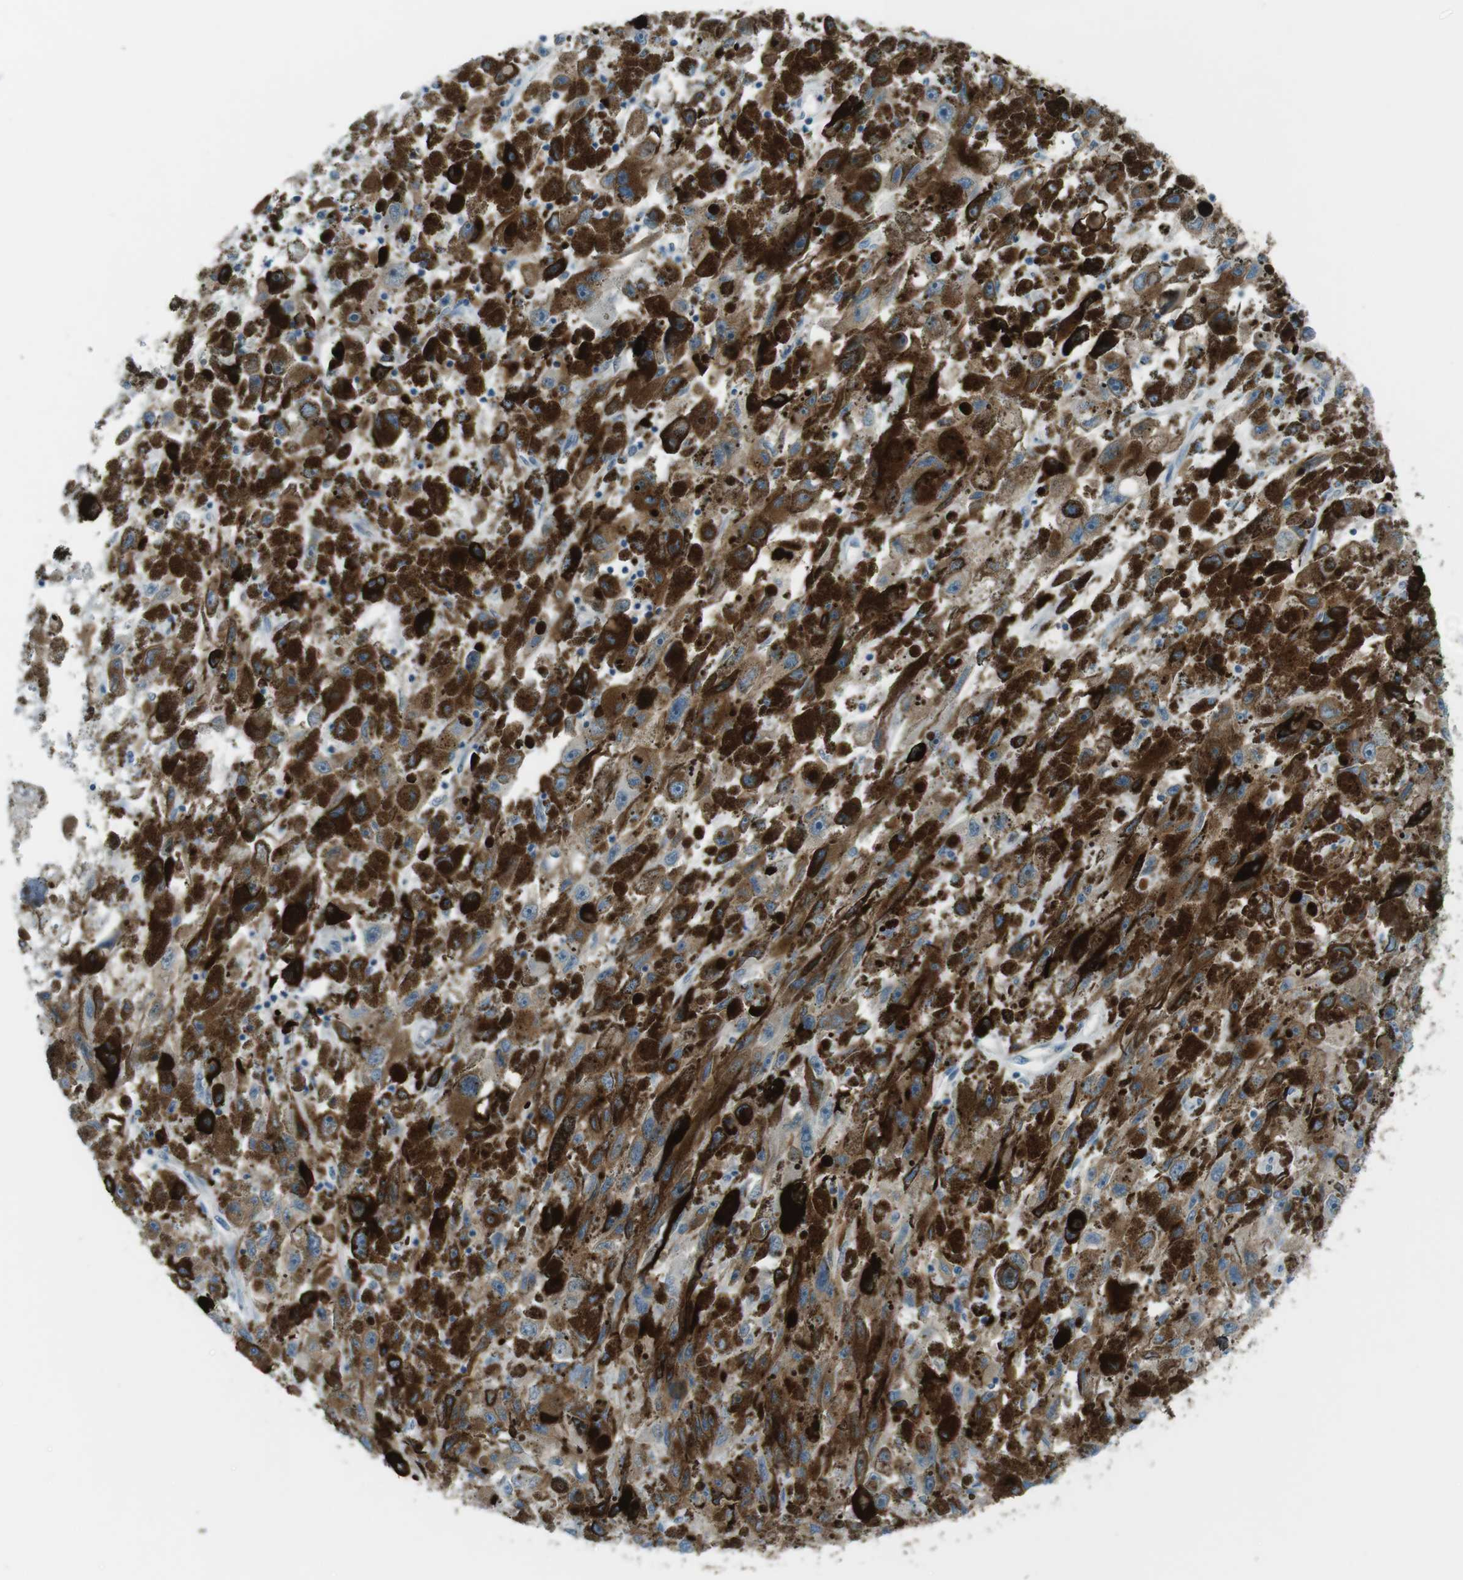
{"staining": {"intensity": "moderate", "quantity": ">75%", "location": "cytoplasmic/membranous"}, "tissue": "melanoma", "cell_type": "Tumor cells", "image_type": "cancer", "snomed": [{"axis": "morphology", "description": "Malignant melanoma, NOS"}, {"axis": "topography", "description": "Skin"}], "caption": "Brown immunohistochemical staining in human melanoma shows moderate cytoplasmic/membranous expression in about >75% of tumor cells.", "gene": "TUBB2A", "patient": {"sex": "female", "age": 104}}